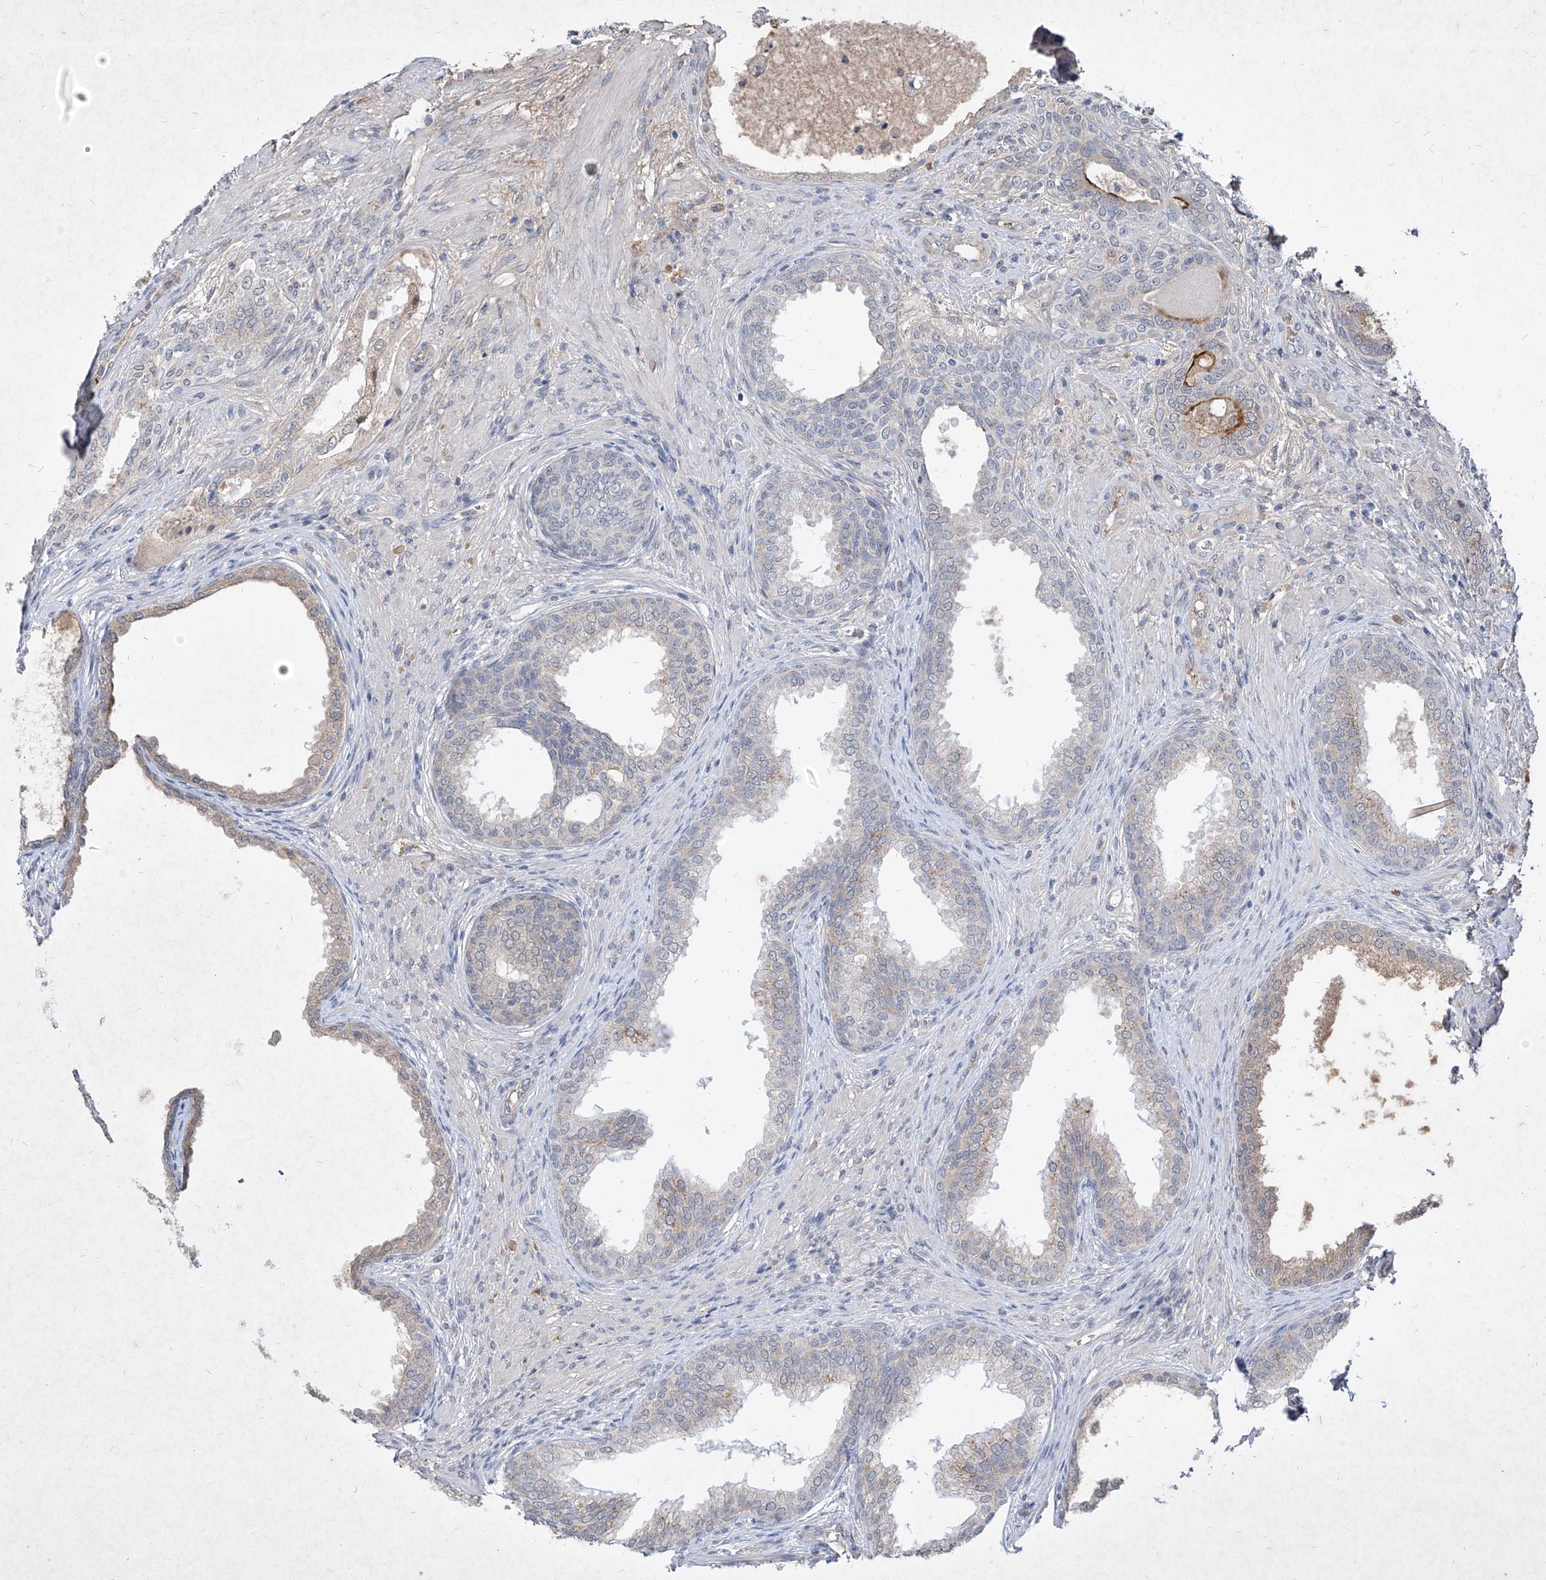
{"staining": {"intensity": "negative", "quantity": "none", "location": "none"}, "tissue": "prostate", "cell_type": "Glandular cells", "image_type": "normal", "snomed": [{"axis": "morphology", "description": "Normal tissue, NOS"}, {"axis": "topography", "description": "Prostate"}], "caption": "Immunohistochemistry (IHC) photomicrograph of benign prostate: prostate stained with DAB (3,3'-diaminobenzidine) displays no significant protein expression in glandular cells. (Brightfield microscopy of DAB immunohistochemistry (IHC) at high magnification).", "gene": "C4A", "patient": {"sex": "male", "age": 76}}